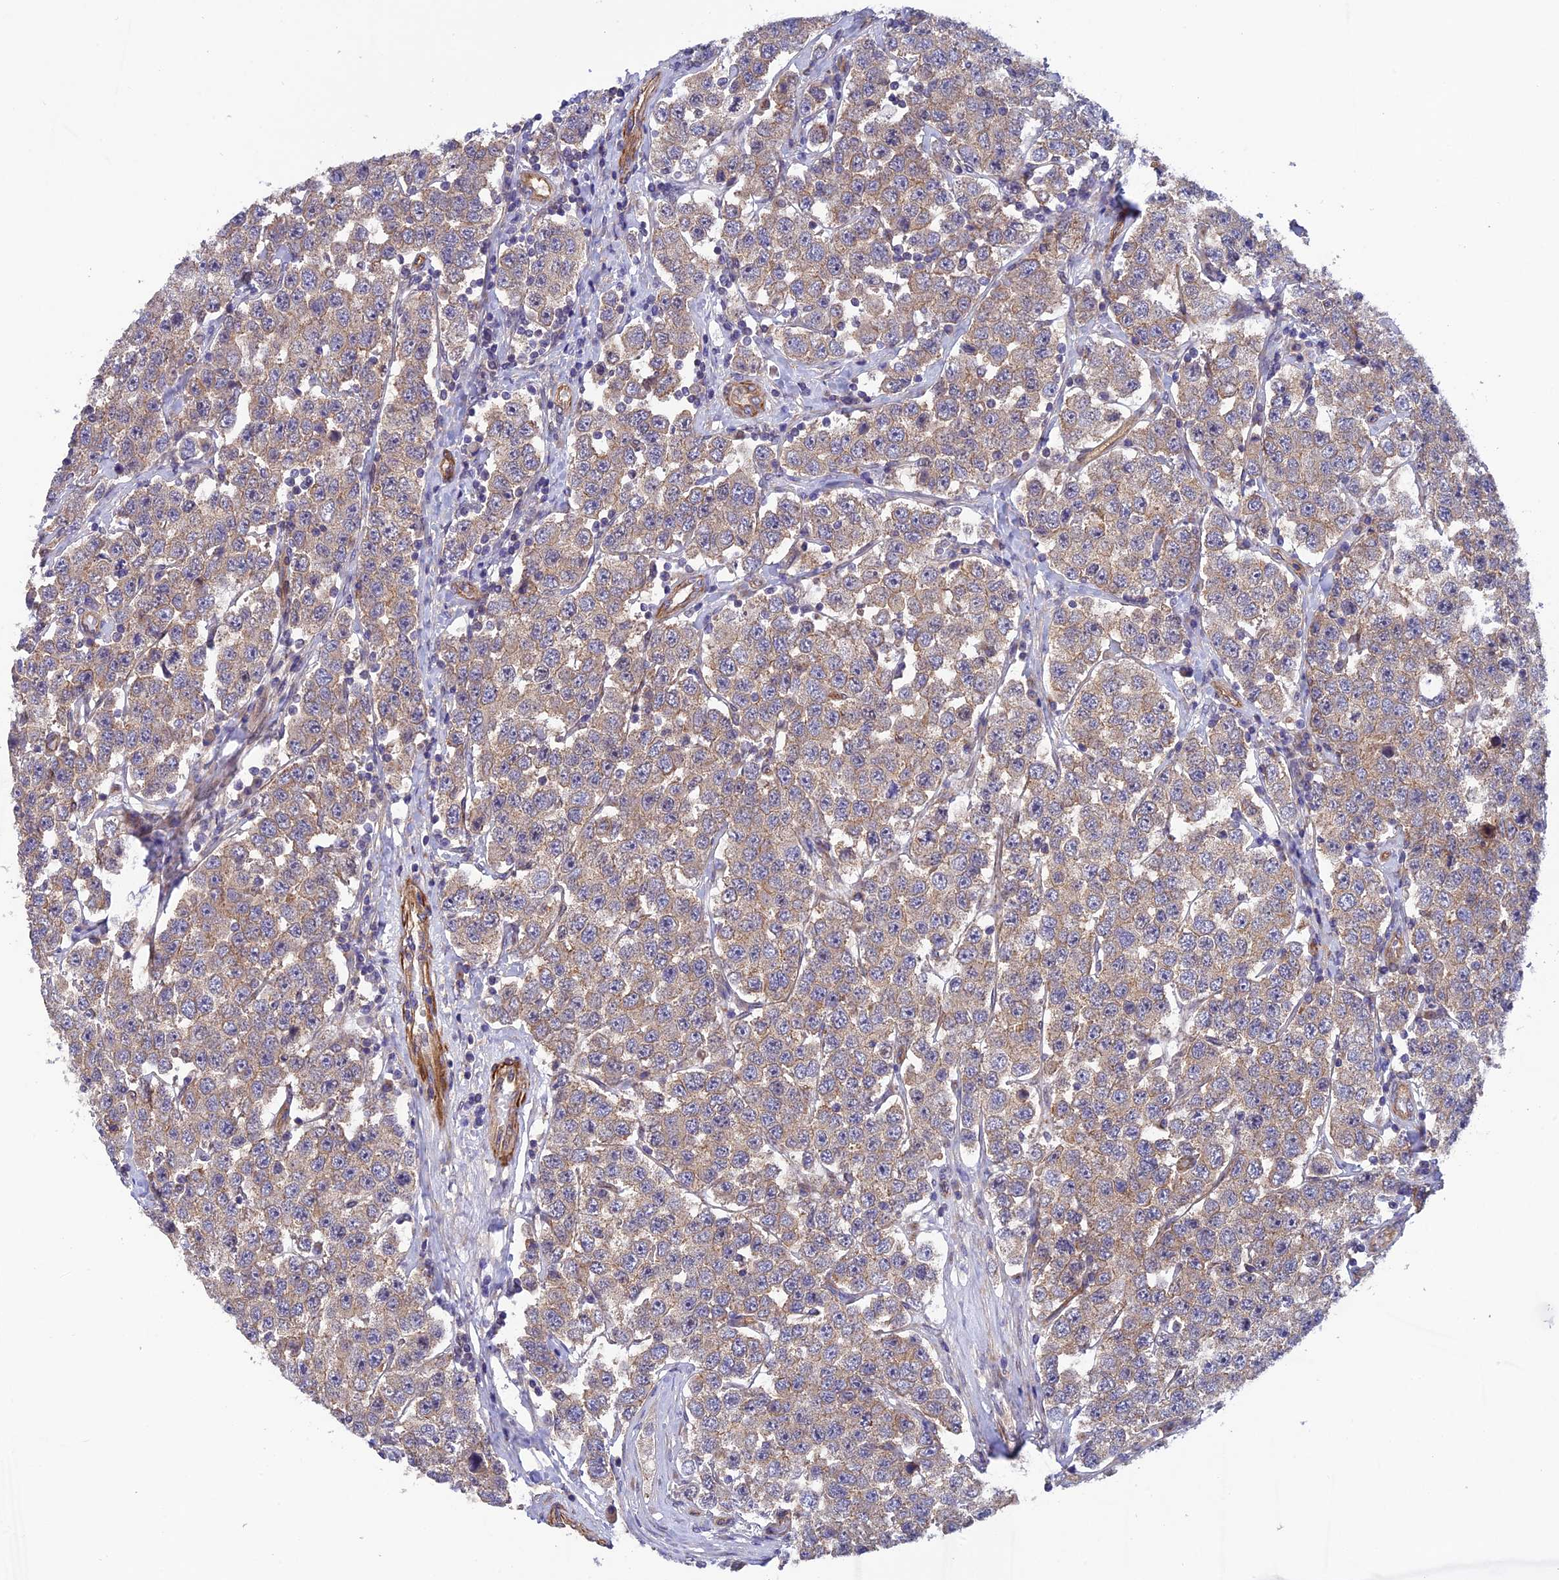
{"staining": {"intensity": "moderate", "quantity": ">75%", "location": "cytoplasmic/membranous,nuclear"}, "tissue": "testis cancer", "cell_type": "Tumor cells", "image_type": "cancer", "snomed": [{"axis": "morphology", "description": "Seminoma, NOS"}, {"axis": "topography", "description": "Testis"}], "caption": "DAB (3,3'-diaminobenzidine) immunohistochemical staining of testis cancer reveals moderate cytoplasmic/membranous and nuclear protein expression in approximately >75% of tumor cells. The staining is performed using DAB (3,3'-diaminobenzidine) brown chromogen to label protein expression. The nuclei are counter-stained blue using hematoxylin.", "gene": "ADAMTS15", "patient": {"sex": "male", "age": 28}}